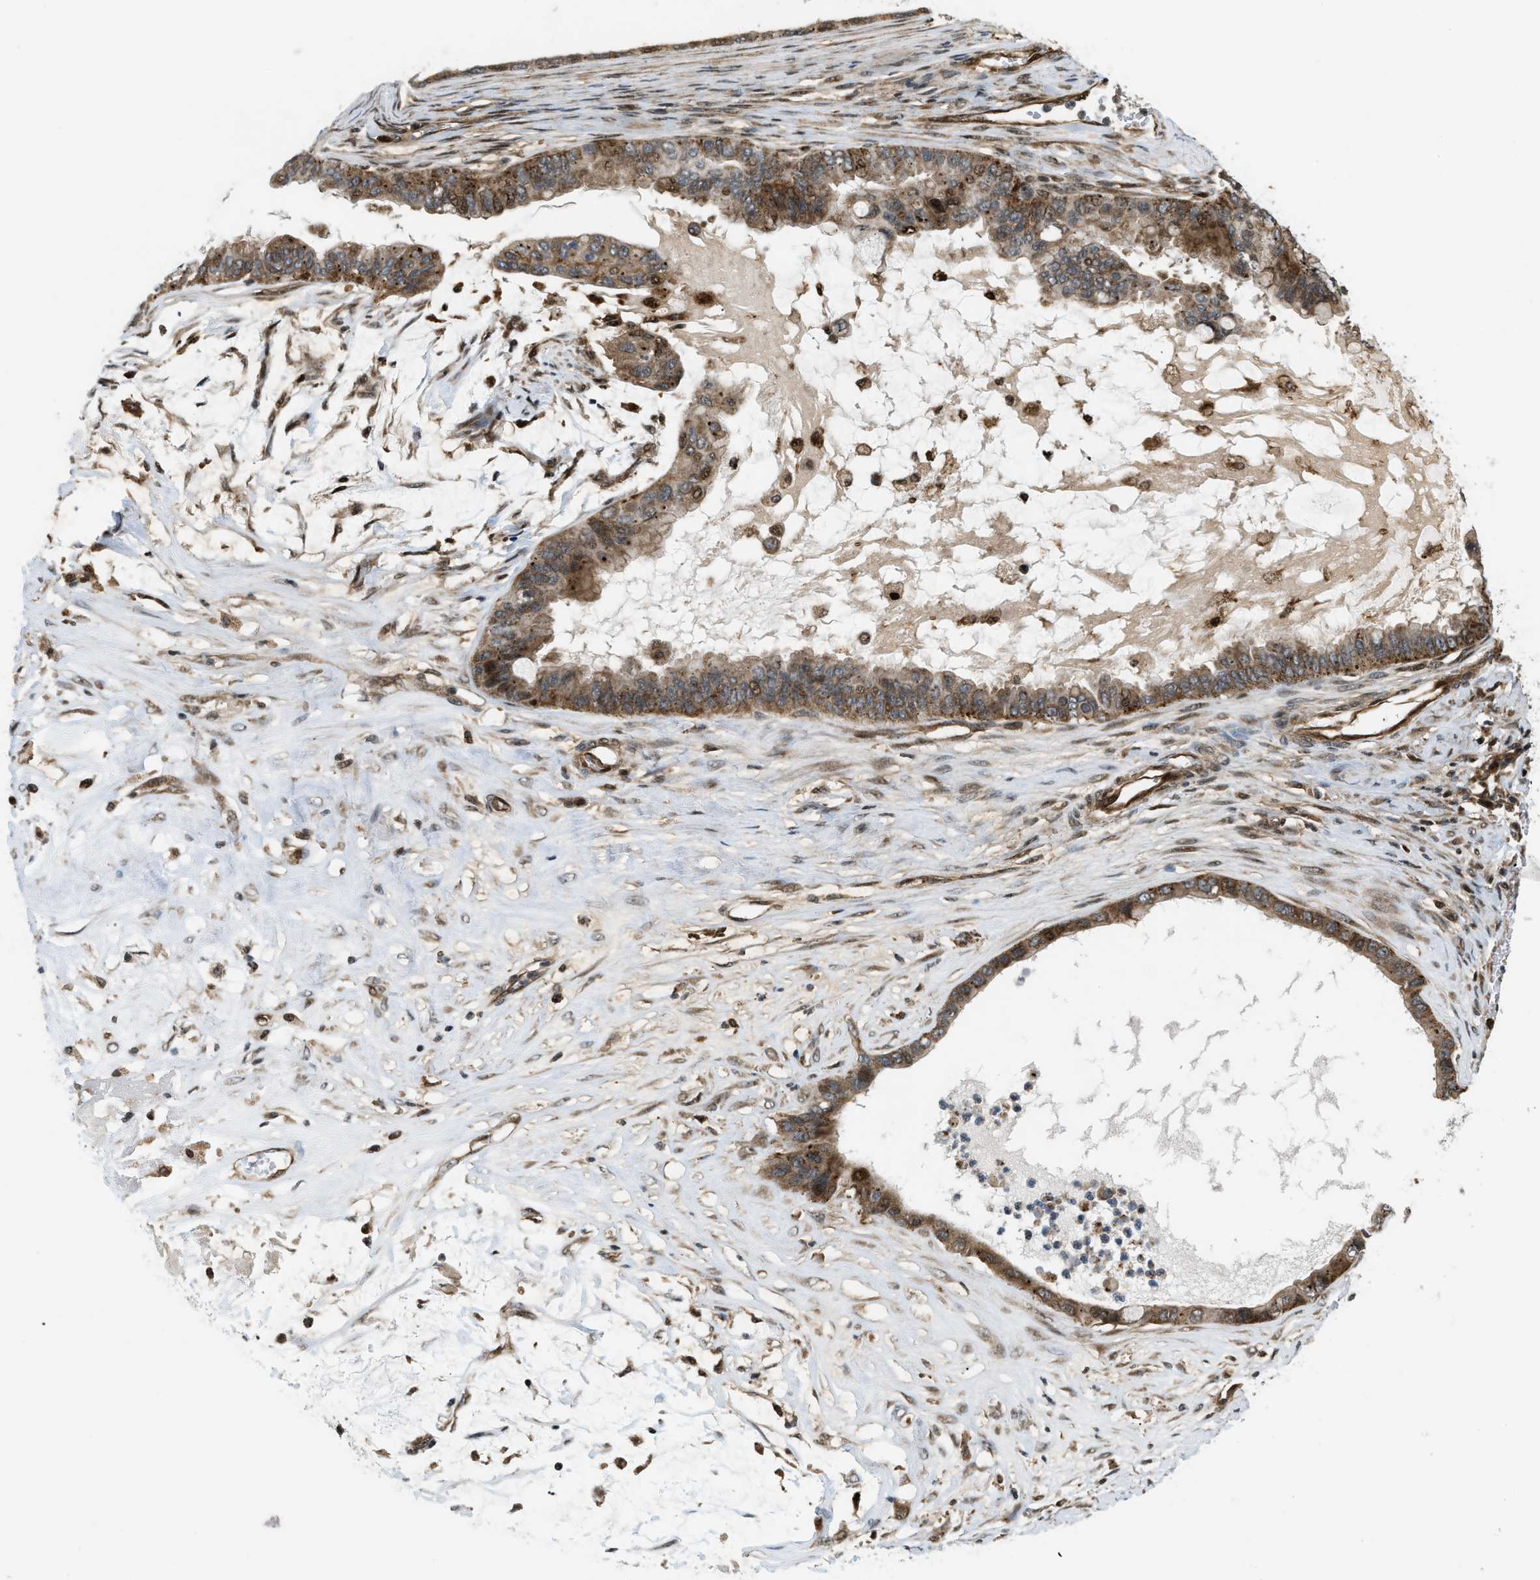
{"staining": {"intensity": "moderate", "quantity": ">75%", "location": "cytoplasmic/membranous"}, "tissue": "ovarian cancer", "cell_type": "Tumor cells", "image_type": "cancer", "snomed": [{"axis": "morphology", "description": "Cystadenocarcinoma, mucinous, NOS"}, {"axis": "topography", "description": "Ovary"}], "caption": "This image exhibits immunohistochemistry (IHC) staining of ovarian cancer (mucinous cystadenocarcinoma), with medium moderate cytoplasmic/membranous staining in about >75% of tumor cells.", "gene": "LTA4H", "patient": {"sex": "female", "age": 80}}